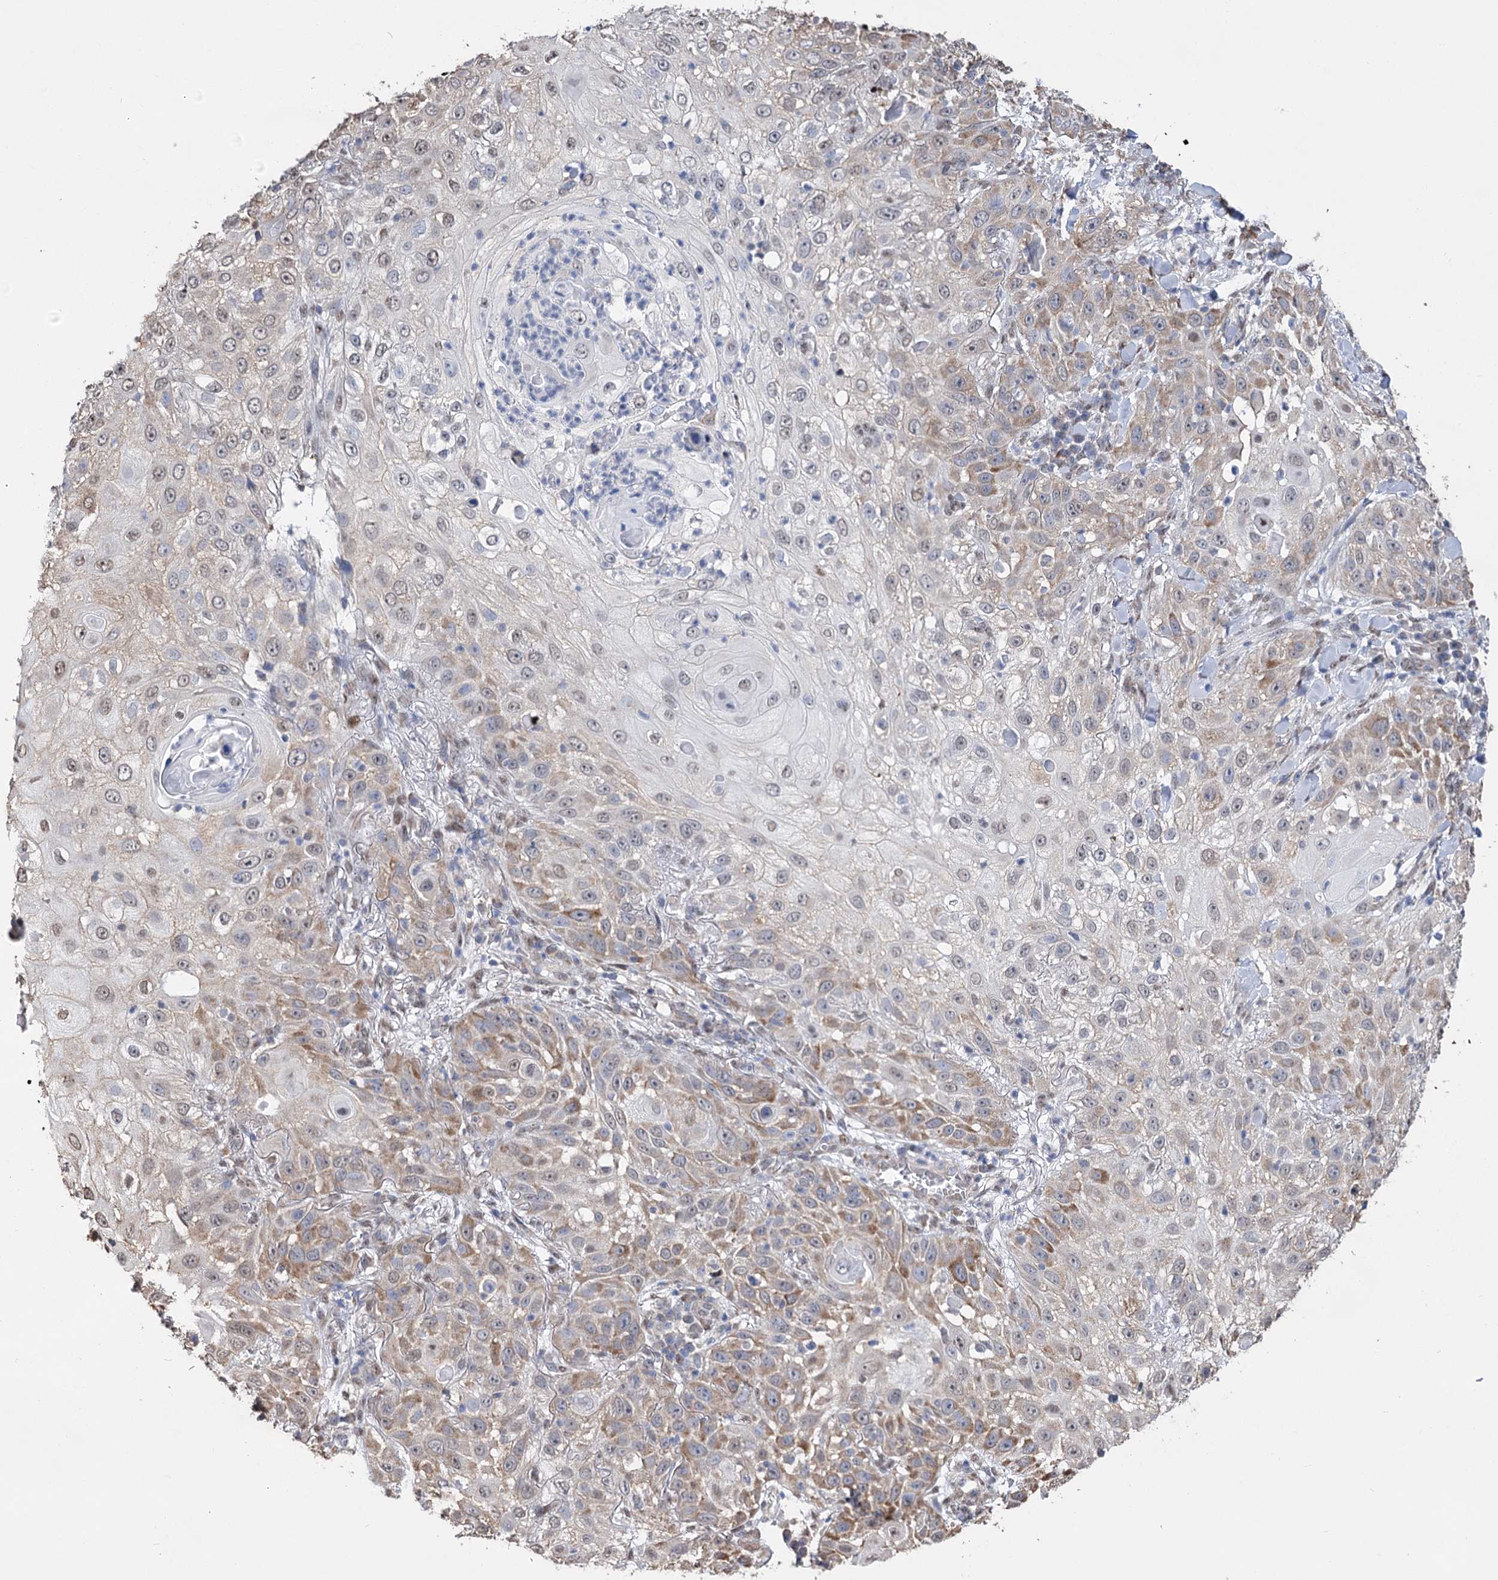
{"staining": {"intensity": "moderate", "quantity": "<25%", "location": "cytoplasmic/membranous"}, "tissue": "skin cancer", "cell_type": "Tumor cells", "image_type": "cancer", "snomed": [{"axis": "morphology", "description": "Squamous cell carcinoma, NOS"}, {"axis": "topography", "description": "Skin"}], "caption": "DAB (3,3'-diaminobenzidine) immunohistochemical staining of human squamous cell carcinoma (skin) exhibits moderate cytoplasmic/membranous protein expression in about <25% of tumor cells.", "gene": "NFU1", "patient": {"sex": "female", "age": 44}}